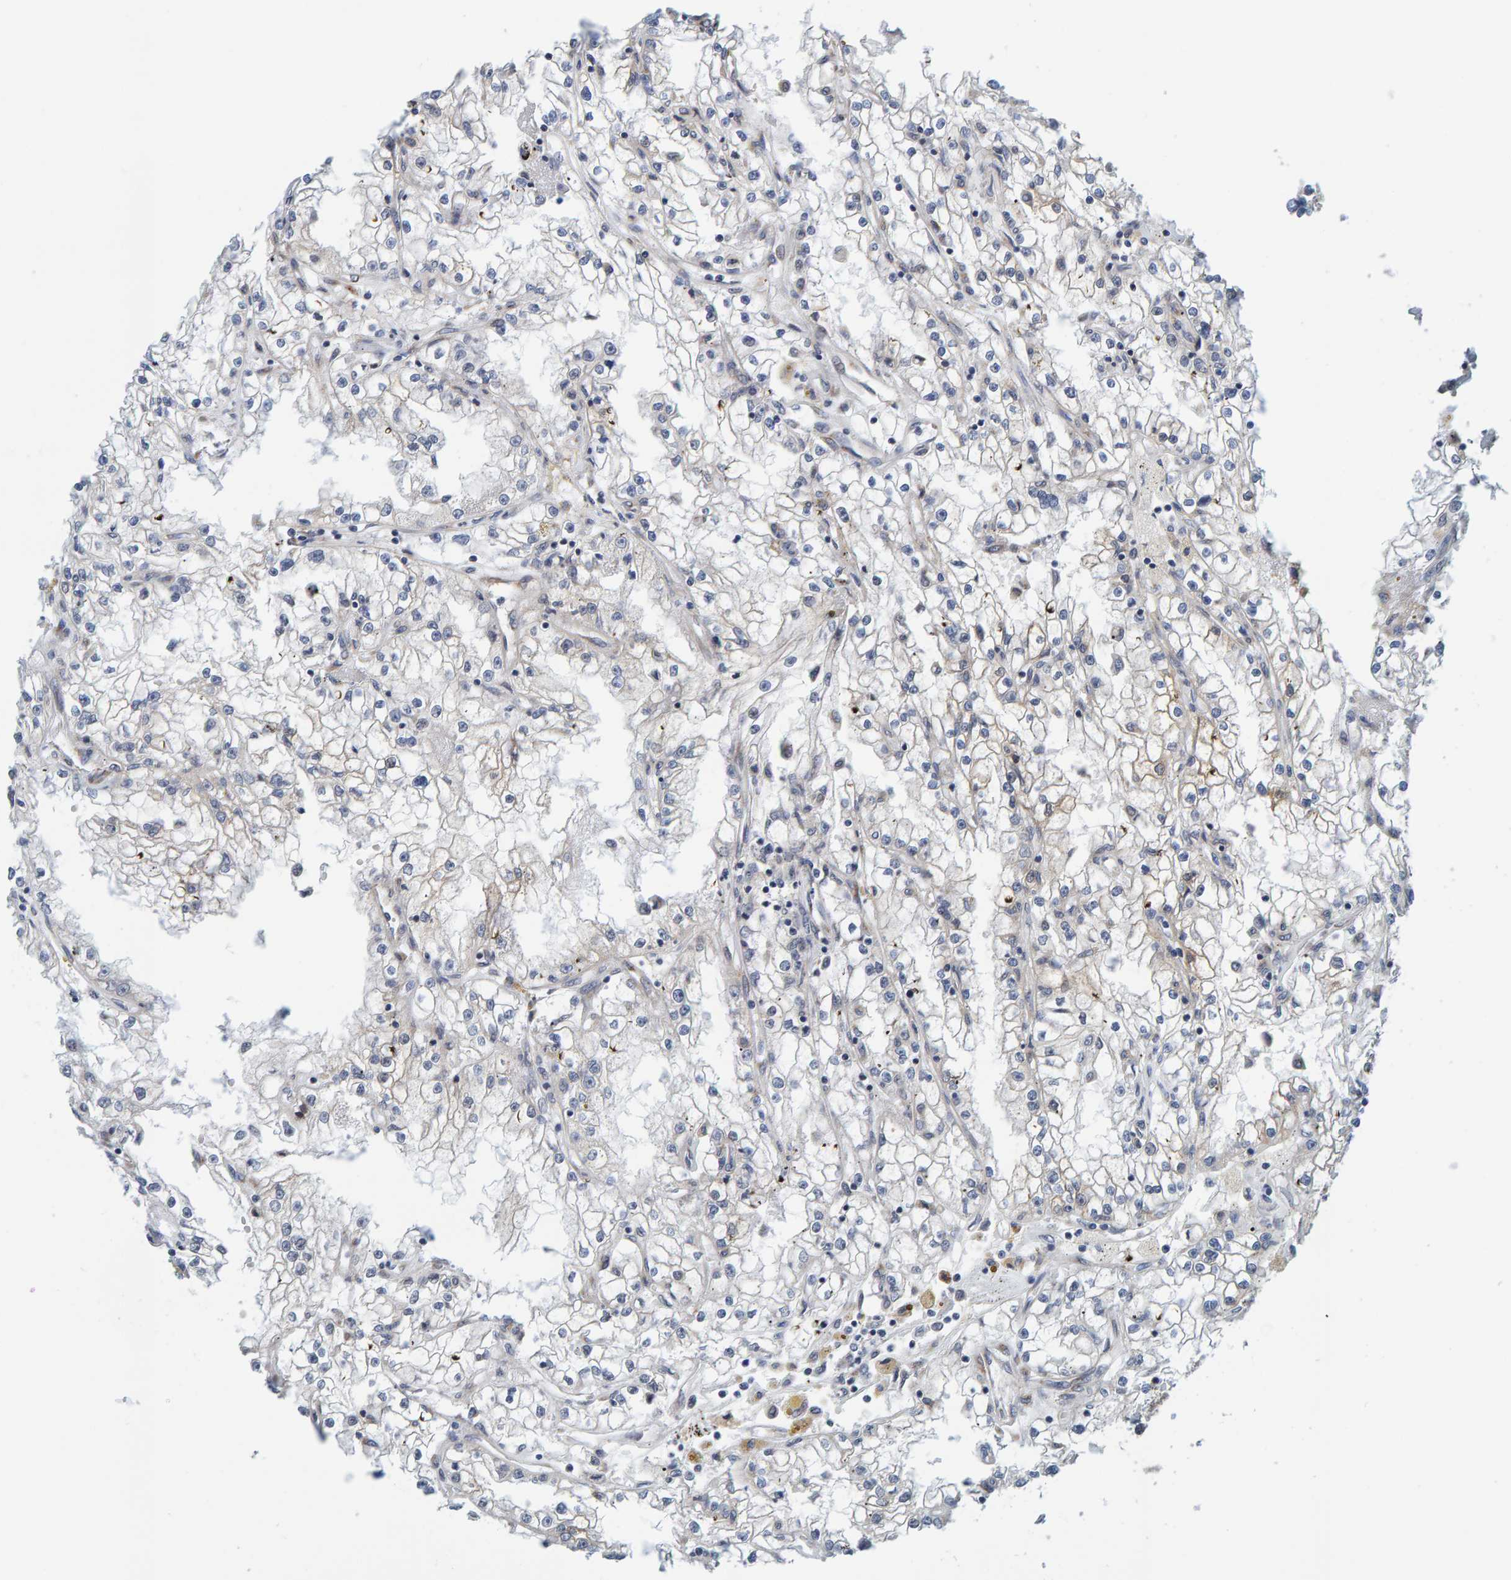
{"staining": {"intensity": "negative", "quantity": "none", "location": "none"}, "tissue": "renal cancer", "cell_type": "Tumor cells", "image_type": "cancer", "snomed": [{"axis": "morphology", "description": "Adenocarcinoma, NOS"}, {"axis": "topography", "description": "Kidney"}], "caption": "This micrograph is of adenocarcinoma (renal) stained with IHC to label a protein in brown with the nuclei are counter-stained blue. There is no expression in tumor cells.", "gene": "SCRN2", "patient": {"sex": "male", "age": 56}}